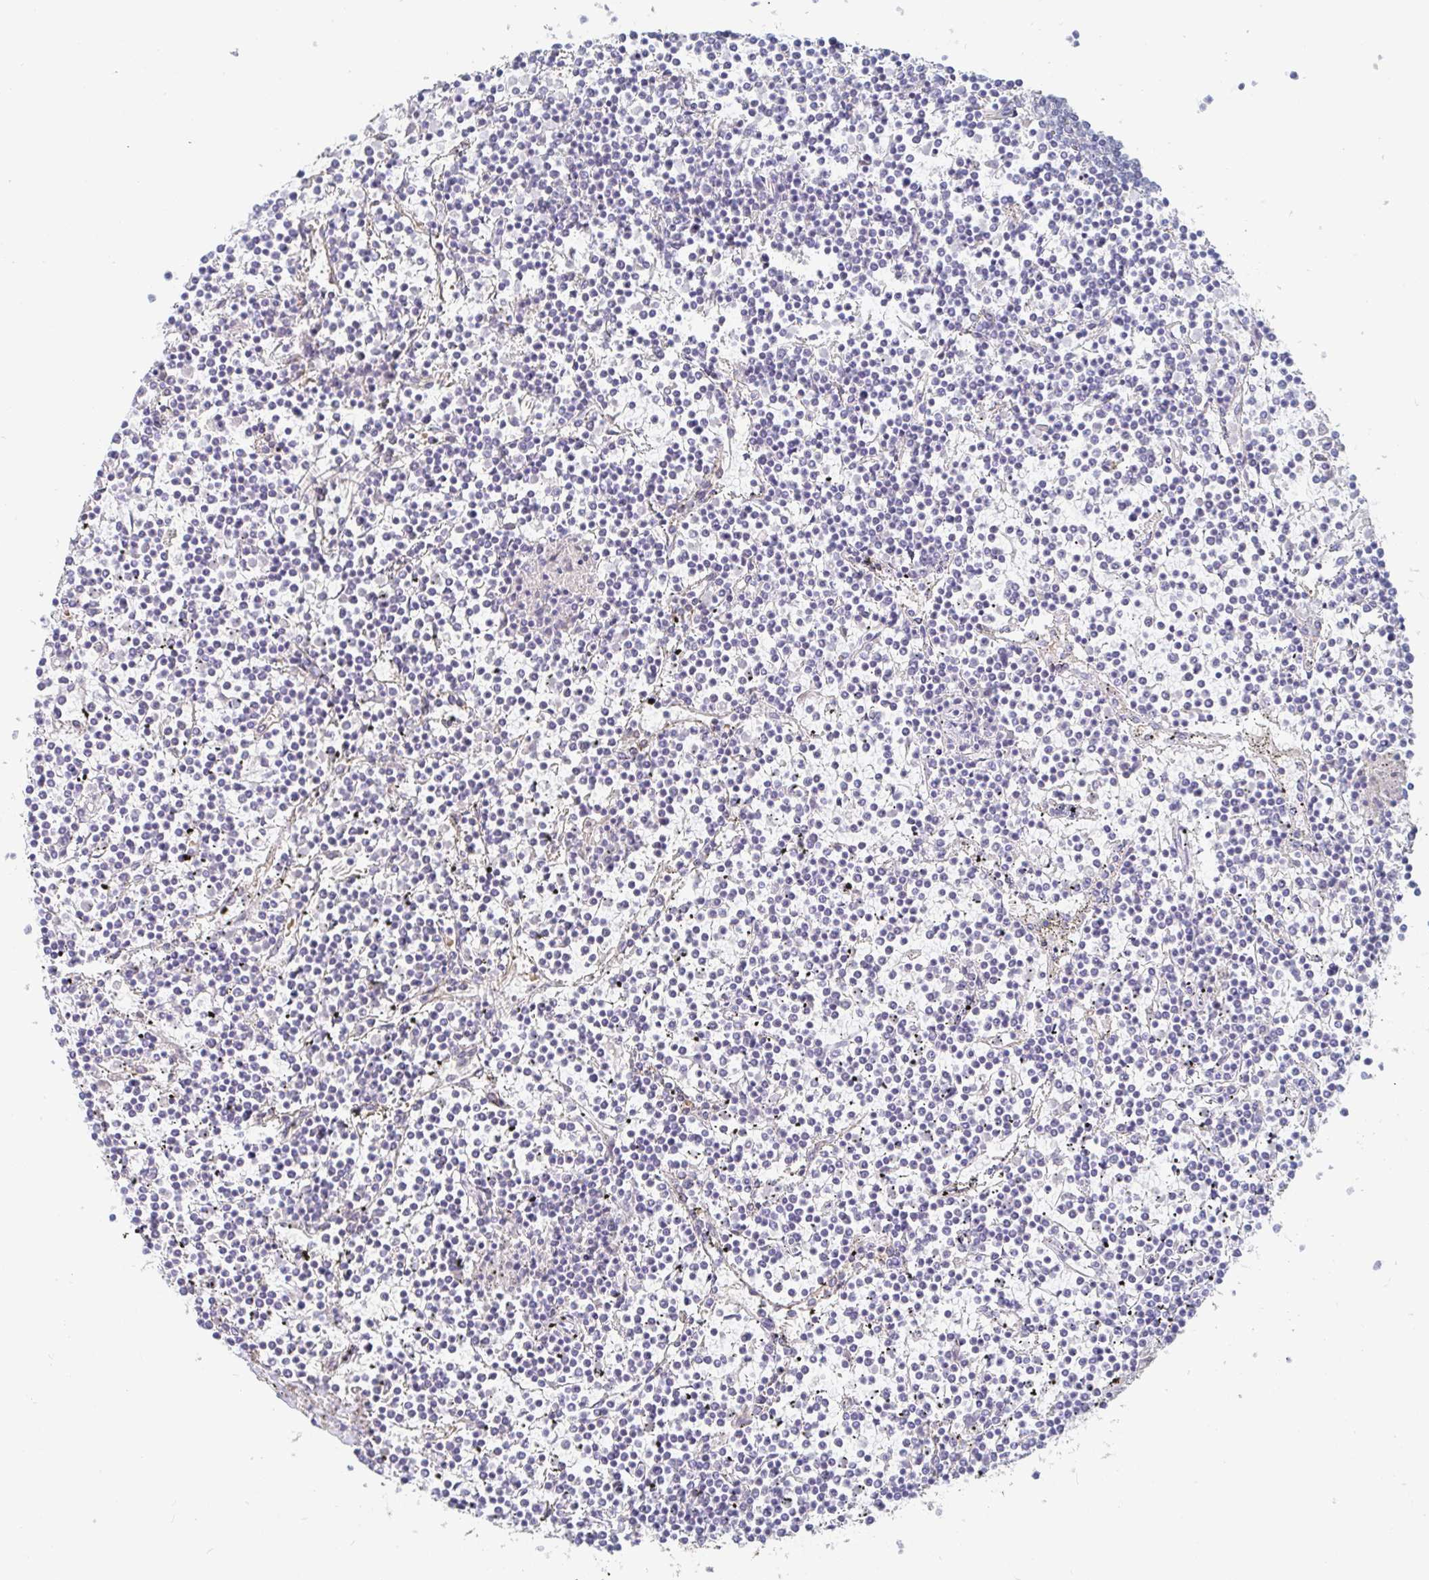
{"staining": {"intensity": "negative", "quantity": "none", "location": "none"}, "tissue": "lymphoma", "cell_type": "Tumor cells", "image_type": "cancer", "snomed": [{"axis": "morphology", "description": "Malignant lymphoma, non-Hodgkin's type, Low grade"}, {"axis": "topography", "description": "Spleen"}], "caption": "Tumor cells show no significant protein staining in lymphoma.", "gene": "ZNF430", "patient": {"sex": "female", "age": 19}}